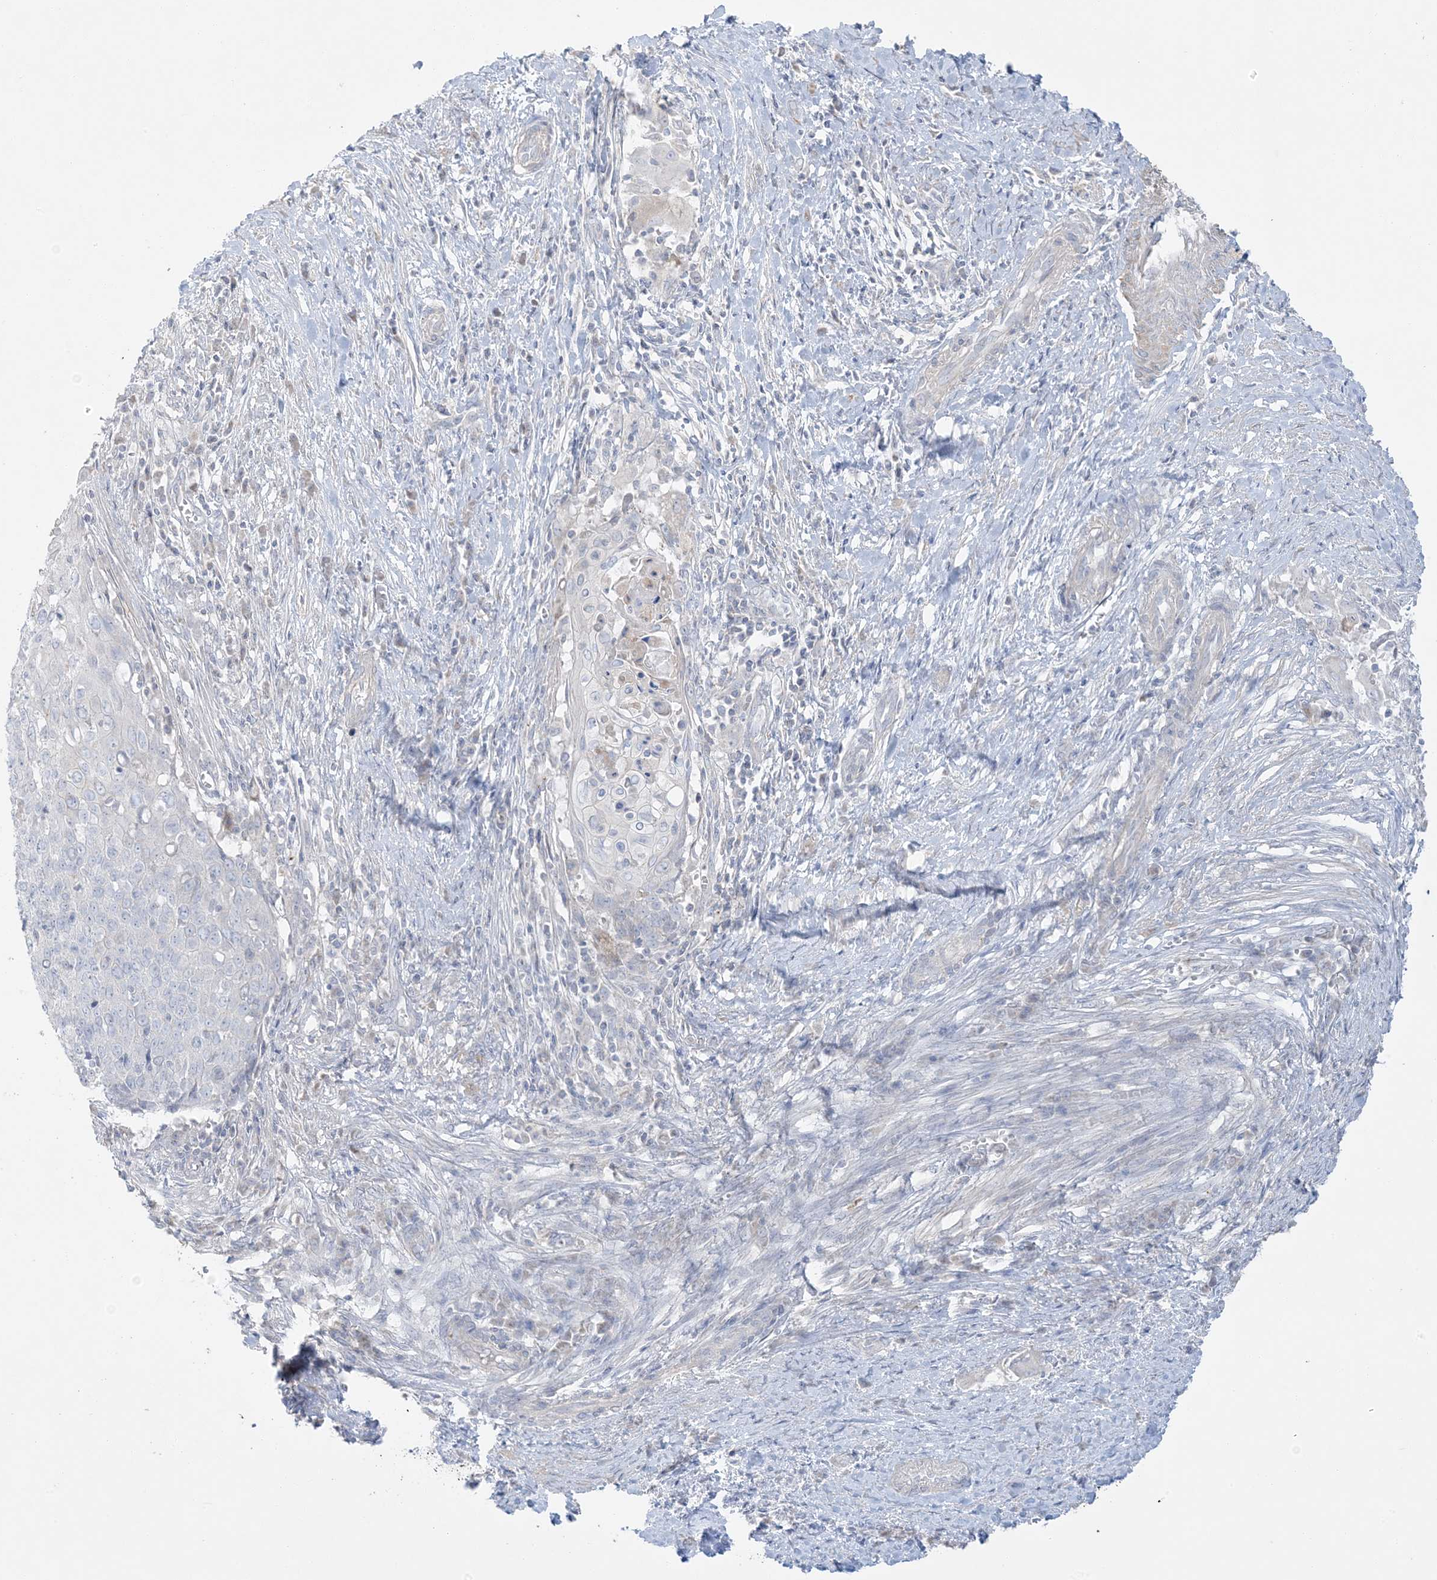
{"staining": {"intensity": "negative", "quantity": "none", "location": "none"}, "tissue": "cervical cancer", "cell_type": "Tumor cells", "image_type": "cancer", "snomed": [{"axis": "morphology", "description": "Squamous cell carcinoma, NOS"}, {"axis": "topography", "description": "Cervix"}], "caption": "This is an immunohistochemistry (IHC) image of human cervical squamous cell carcinoma. There is no positivity in tumor cells.", "gene": "FAM184A", "patient": {"sex": "female", "age": 39}}